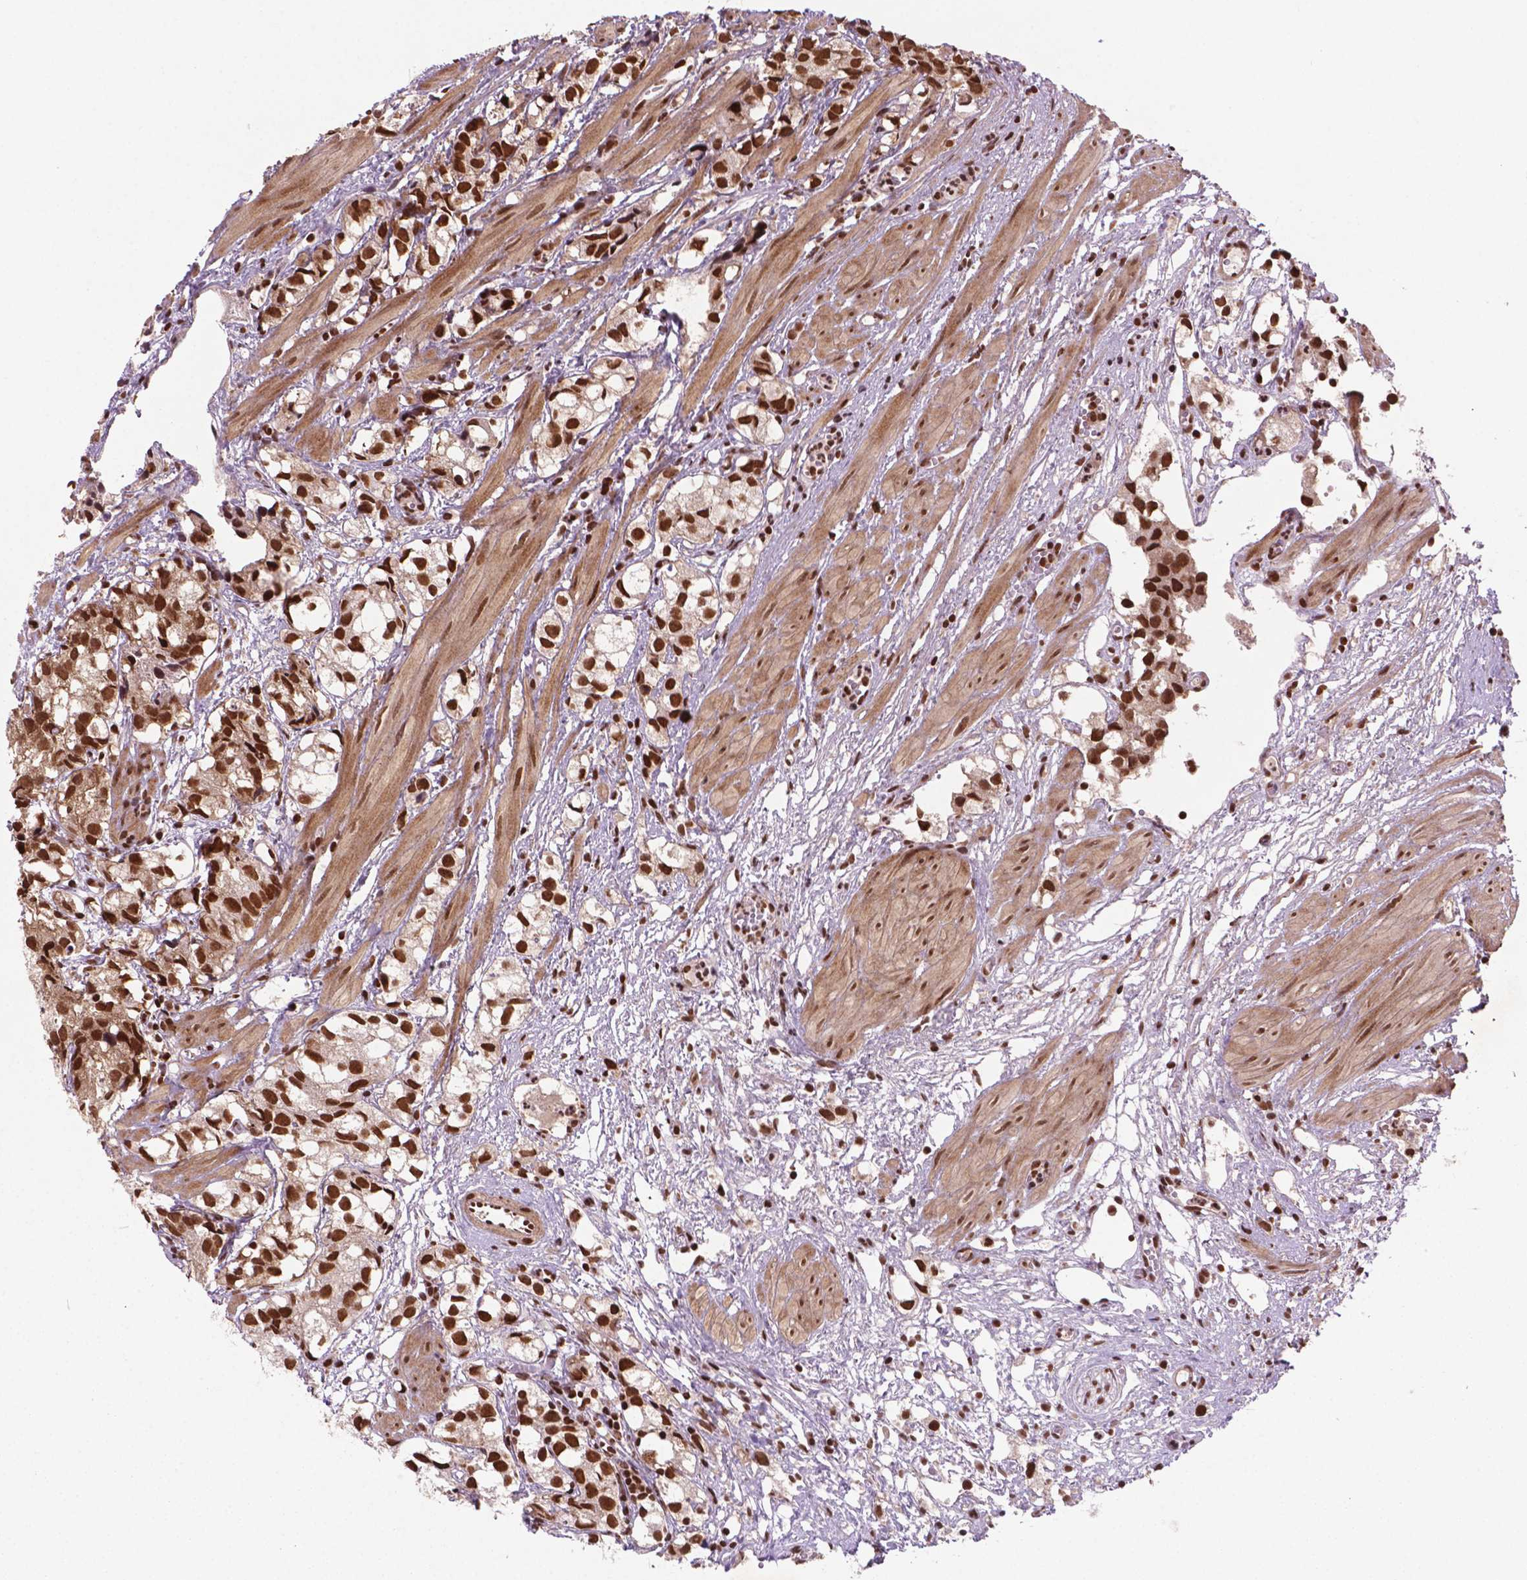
{"staining": {"intensity": "strong", "quantity": ">75%", "location": "nuclear"}, "tissue": "prostate cancer", "cell_type": "Tumor cells", "image_type": "cancer", "snomed": [{"axis": "morphology", "description": "Adenocarcinoma, High grade"}, {"axis": "topography", "description": "Prostate"}], "caption": "Immunohistochemical staining of prostate cancer (high-grade adenocarcinoma) shows strong nuclear protein staining in about >75% of tumor cells. (brown staining indicates protein expression, while blue staining denotes nuclei).", "gene": "SIRT6", "patient": {"sex": "male", "age": 68}}